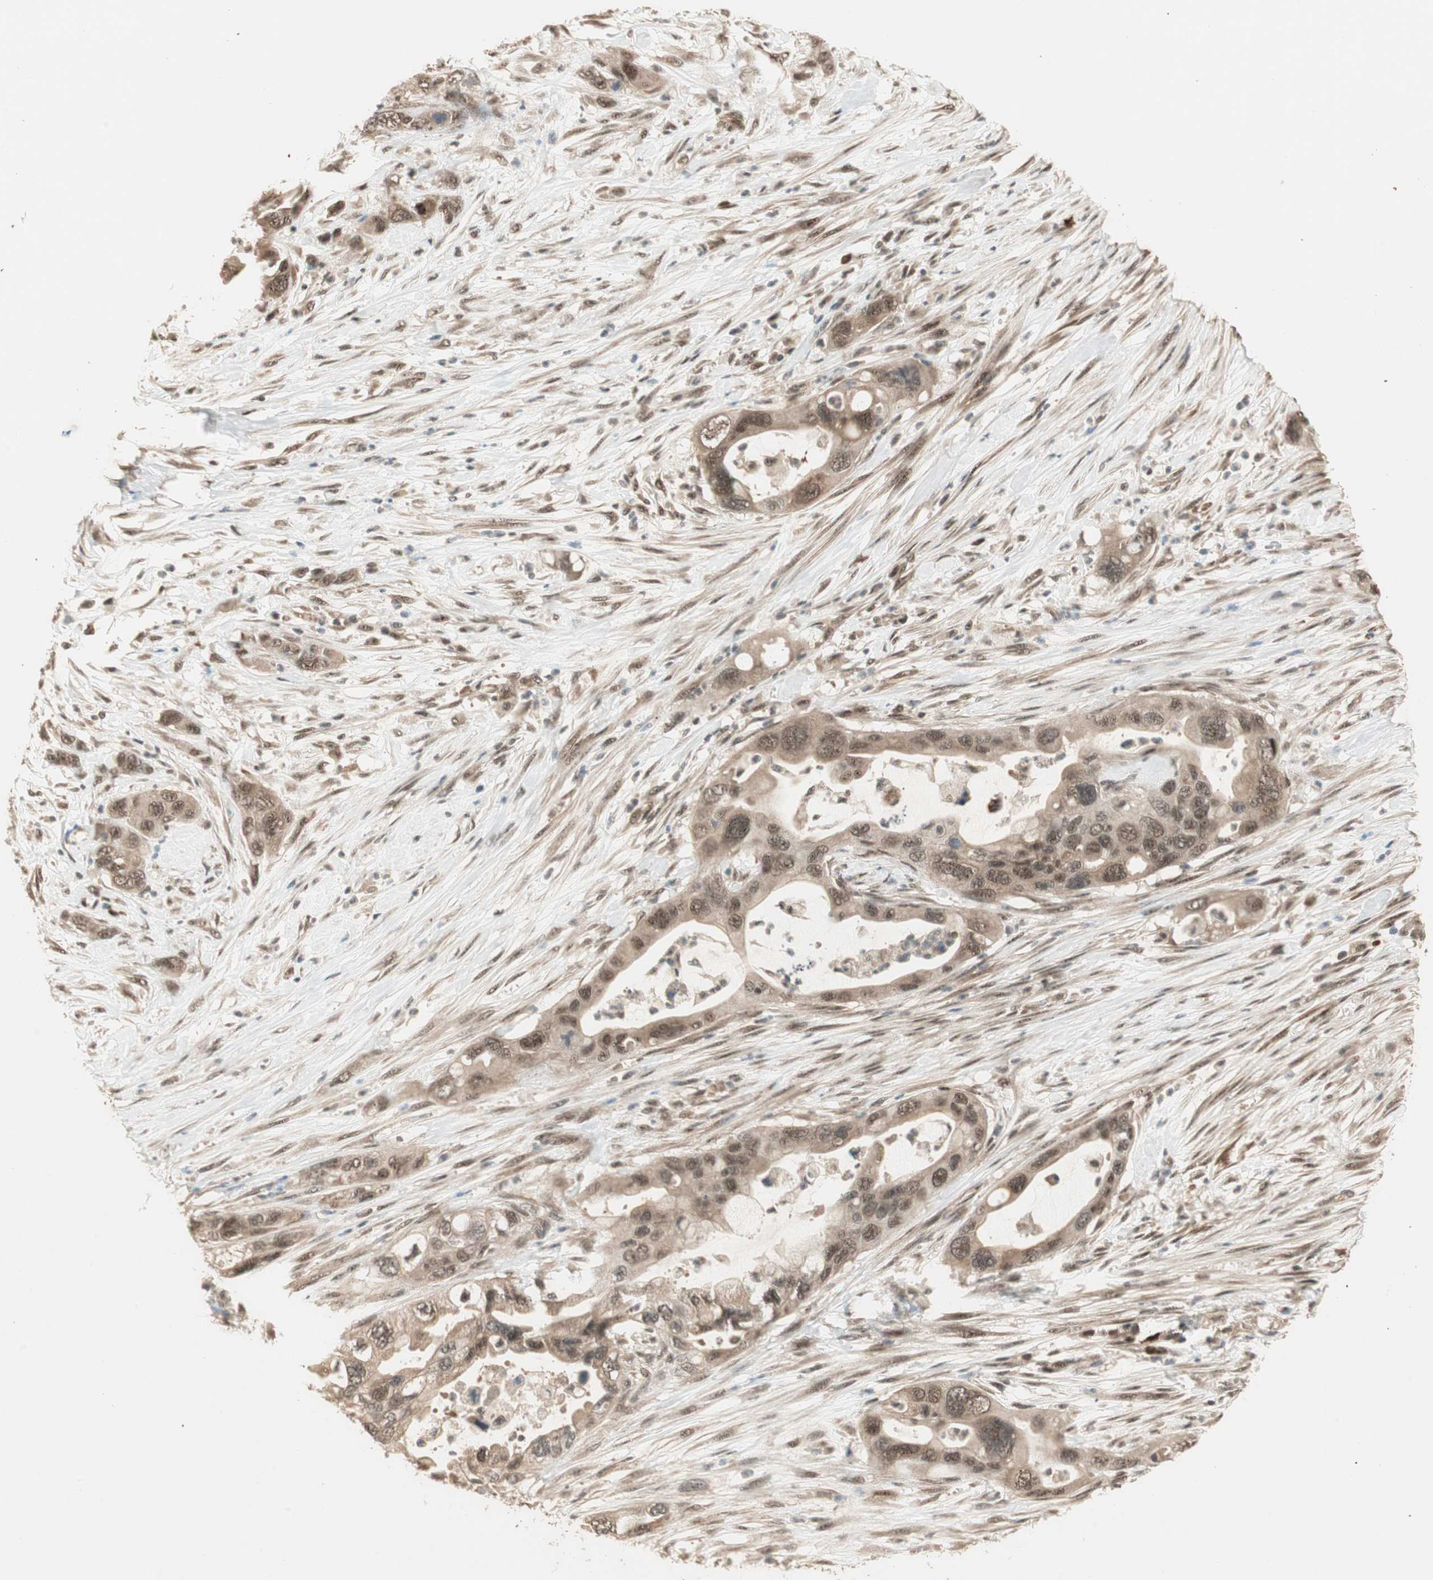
{"staining": {"intensity": "moderate", "quantity": ">75%", "location": "cytoplasmic/membranous,nuclear"}, "tissue": "pancreatic cancer", "cell_type": "Tumor cells", "image_type": "cancer", "snomed": [{"axis": "morphology", "description": "Adenocarcinoma, NOS"}, {"axis": "topography", "description": "Pancreas"}], "caption": "IHC photomicrograph of neoplastic tissue: human pancreatic cancer stained using immunohistochemistry displays medium levels of moderate protein expression localized specifically in the cytoplasmic/membranous and nuclear of tumor cells, appearing as a cytoplasmic/membranous and nuclear brown color.", "gene": "ZSCAN31", "patient": {"sex": "female", "age": 71}}